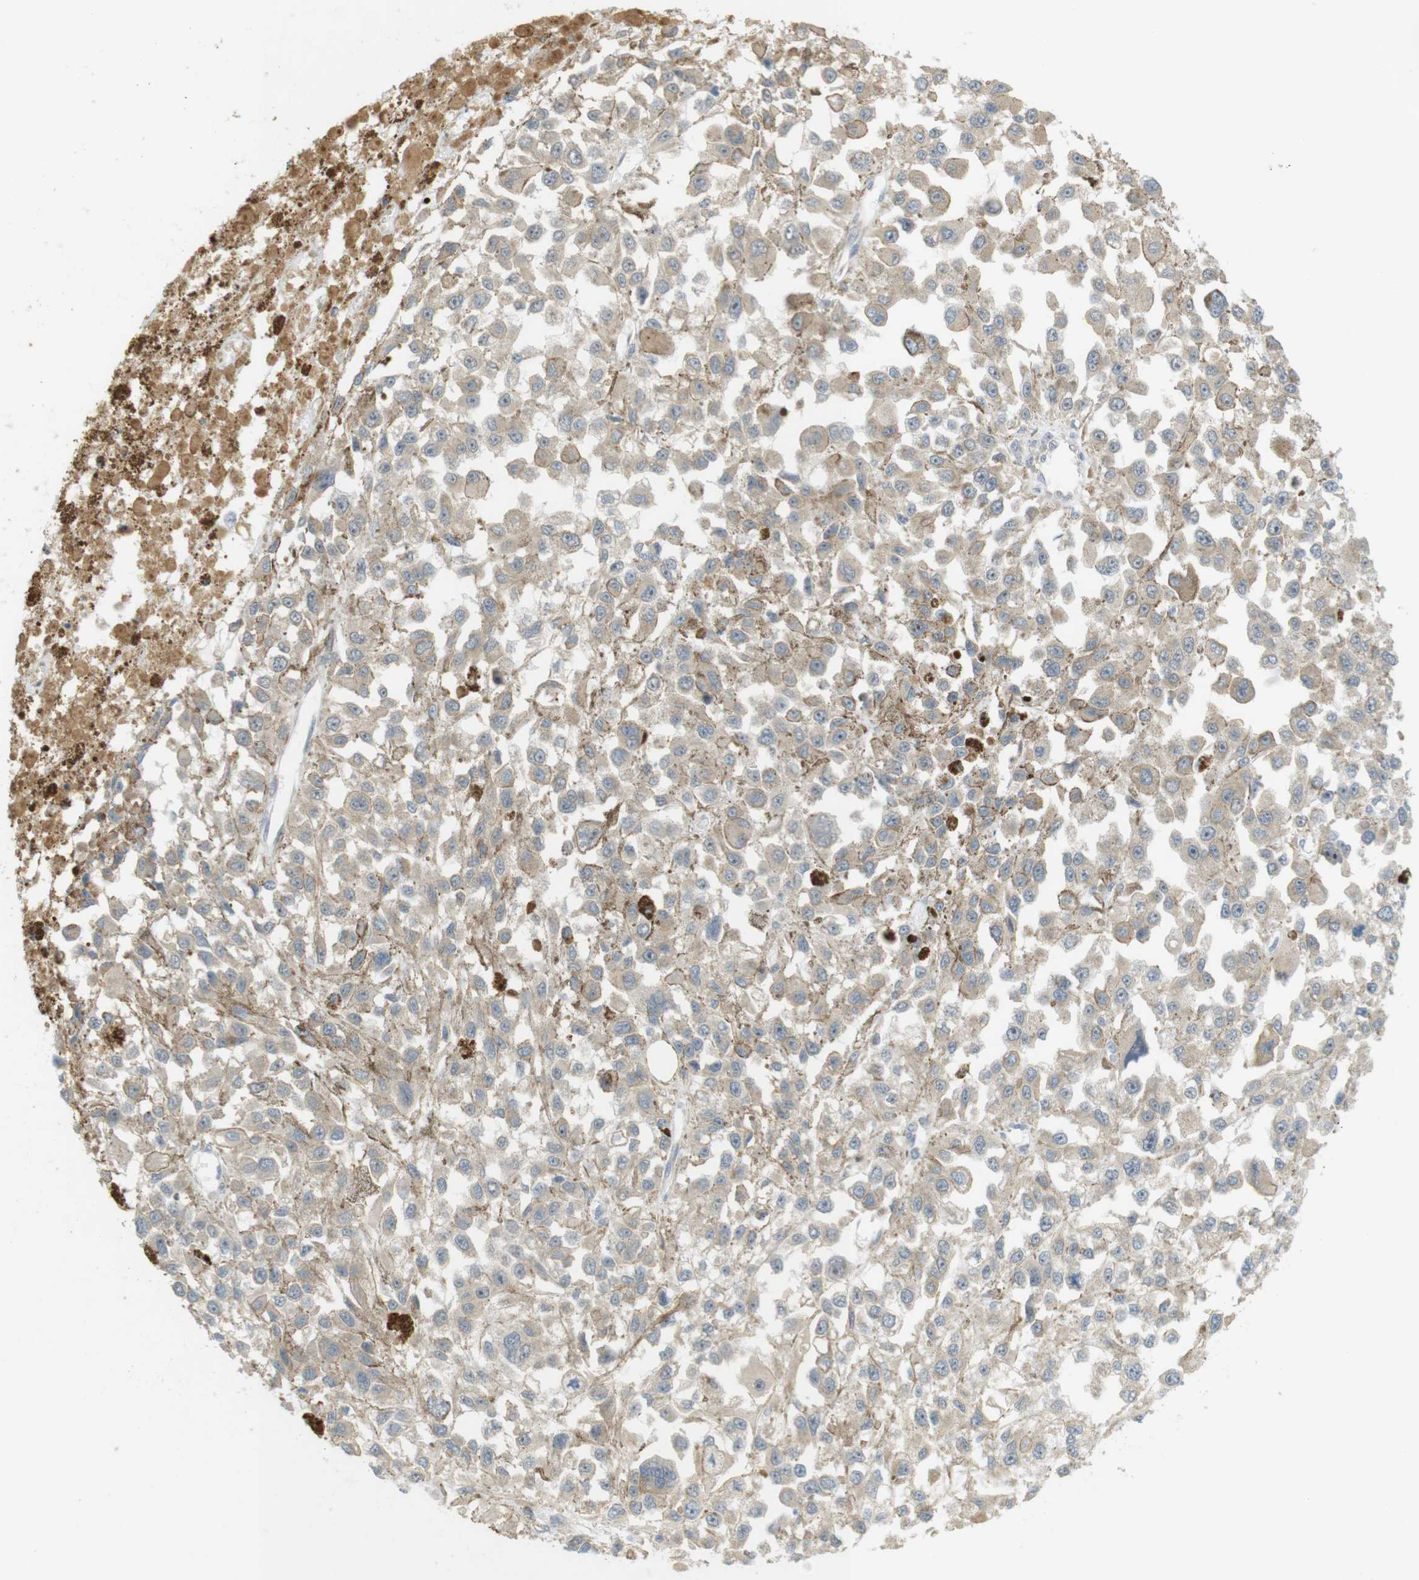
{"staining": {"intensity": "weak", "quantity": ">75%", "location": "cytoplasmic/membranous"}, "tissue": "melanoma", "cell_type": "Tumor cells", "image_type": "cancer", "snomed": [{"axis": "morphology", "description": "Malignant melanoma, Metastatic site"}, {"axis": "topography", "description": "Lymph node"}], "caption": "Weak cytoplasmic/membranous positivity is identified in approximately >75% of tumor cells in malignant melanoma (metastatic site). (DAB = brown stain, brightfield microscopy at high magnification).", "gene": "CLRN3", "patient": {"sex": "male", "age": 59}}